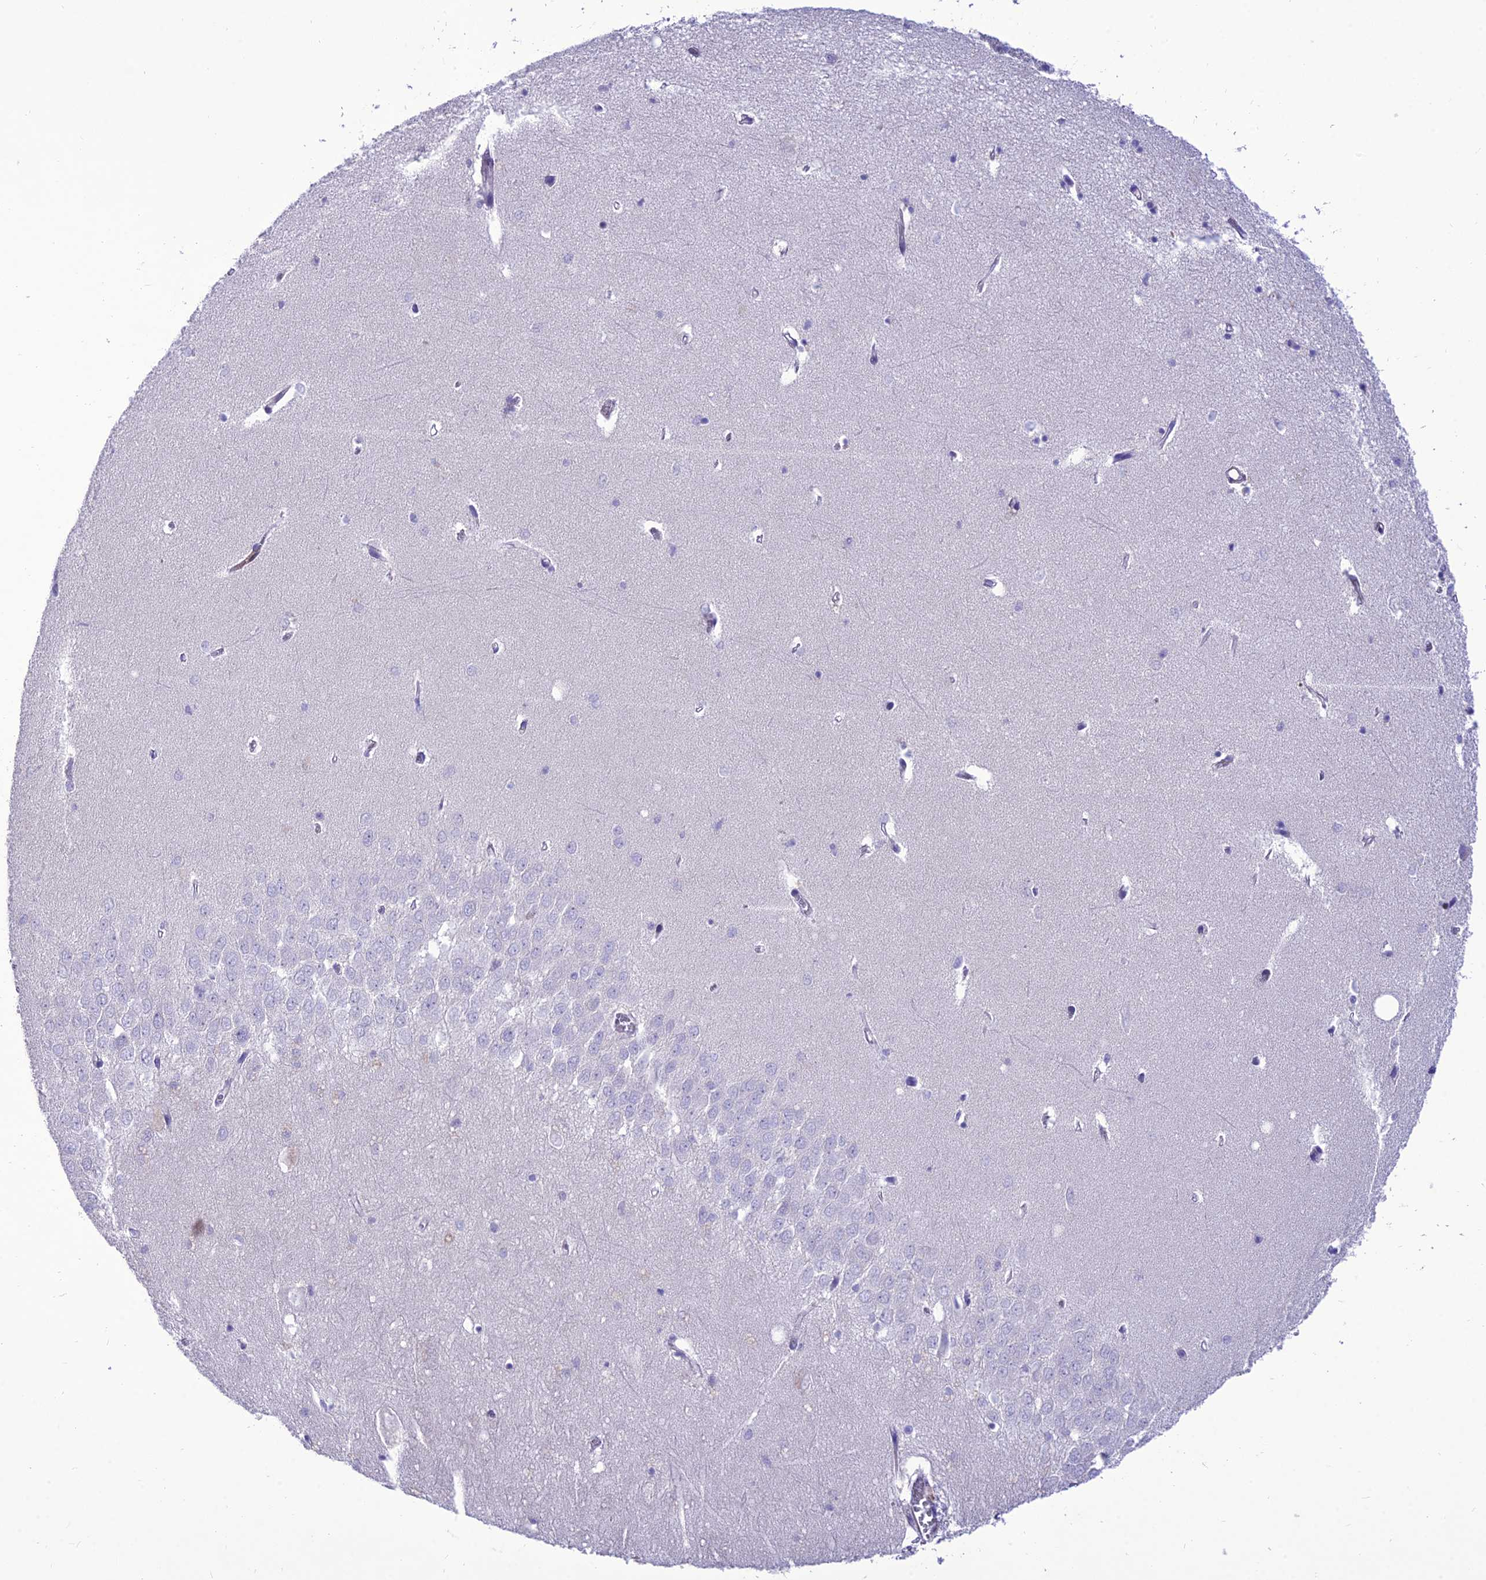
{"staining": {"intensity": "negative", "quantity": "none", "location": "none"}, "tissue": "hippocampus", "cell_type": "Glial cells", "image_type": "normal", "snomed": [{"axis": "morphology", "description": "Normal tissue, NOS"}, {"axis": "topography", "description": "Hippocampus"}], "caption": "Photomicrograph shows no significant protein staining in glial cells of unremarkable hippocampus. The staining is performed using DAB (3,3'-diaminobenzidine) brown chromogen with nuclei counter-stained in using hematoxylin.", "gene": "TEKT3", "patient": {"sex": "female", "age": 64}}